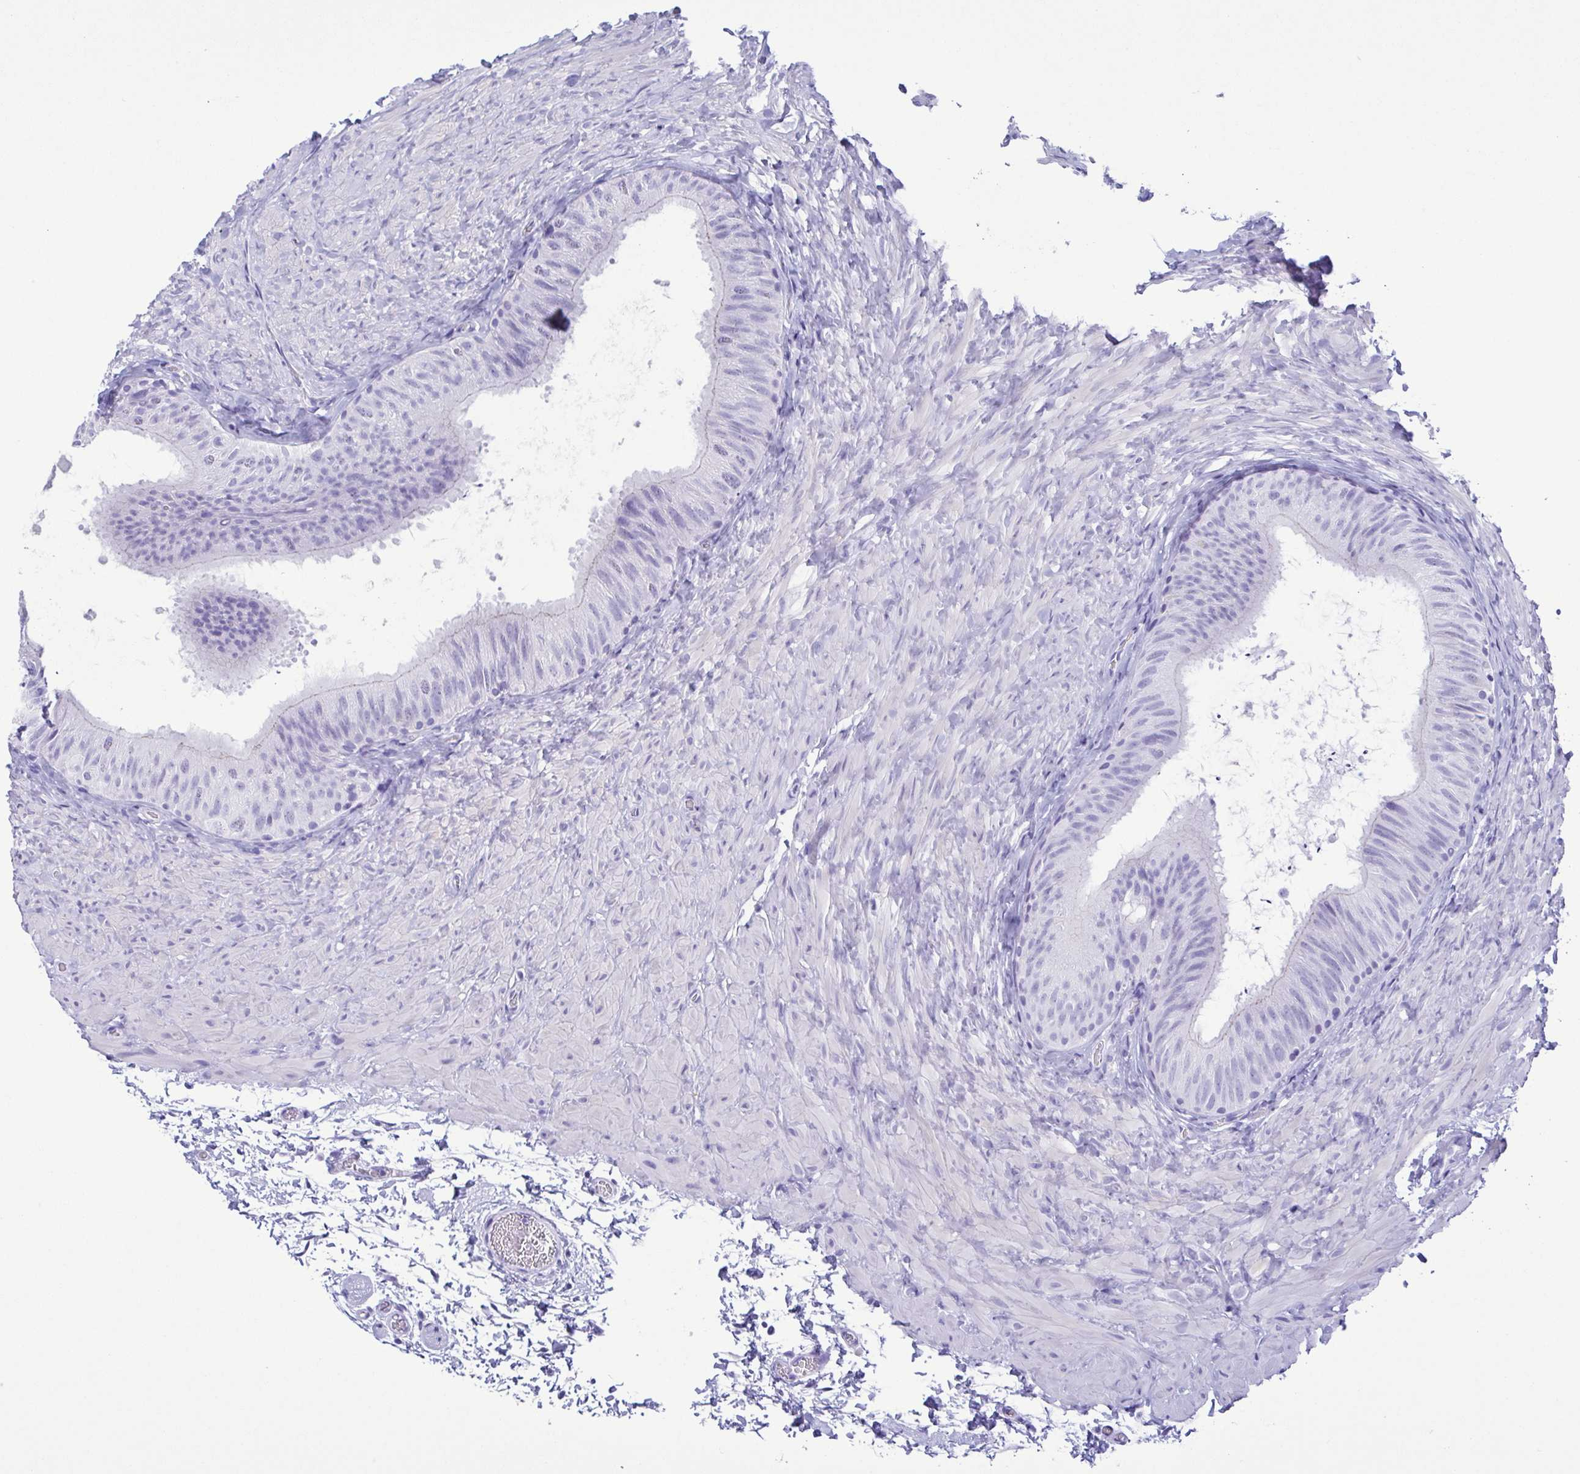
{"staining": {"intensity": "negative", "quantity": "none", "location": "none"}, "tissue": "epididymis", "cell_type": "Glandular cells", "image_type": "normal", "snomed": [{"axis": "morphology", "description": "Normal tissue, NOS"}, {"axis": "topography", "description": "Epididymis, spermatic cord, NOS"}, {"axis": "topography", "description": "Epididymis"}], "caption": "High power microscopy image of an immunohistochemistry micrograph of benign epididymis, revealing no significant expression in glandular cells. The staining is performed using DAB brown chromogen with nuclei counter-stained in using hematoxylin.", "gene": "TSPY10", "patient": {"sex": "male", "age": 31}}